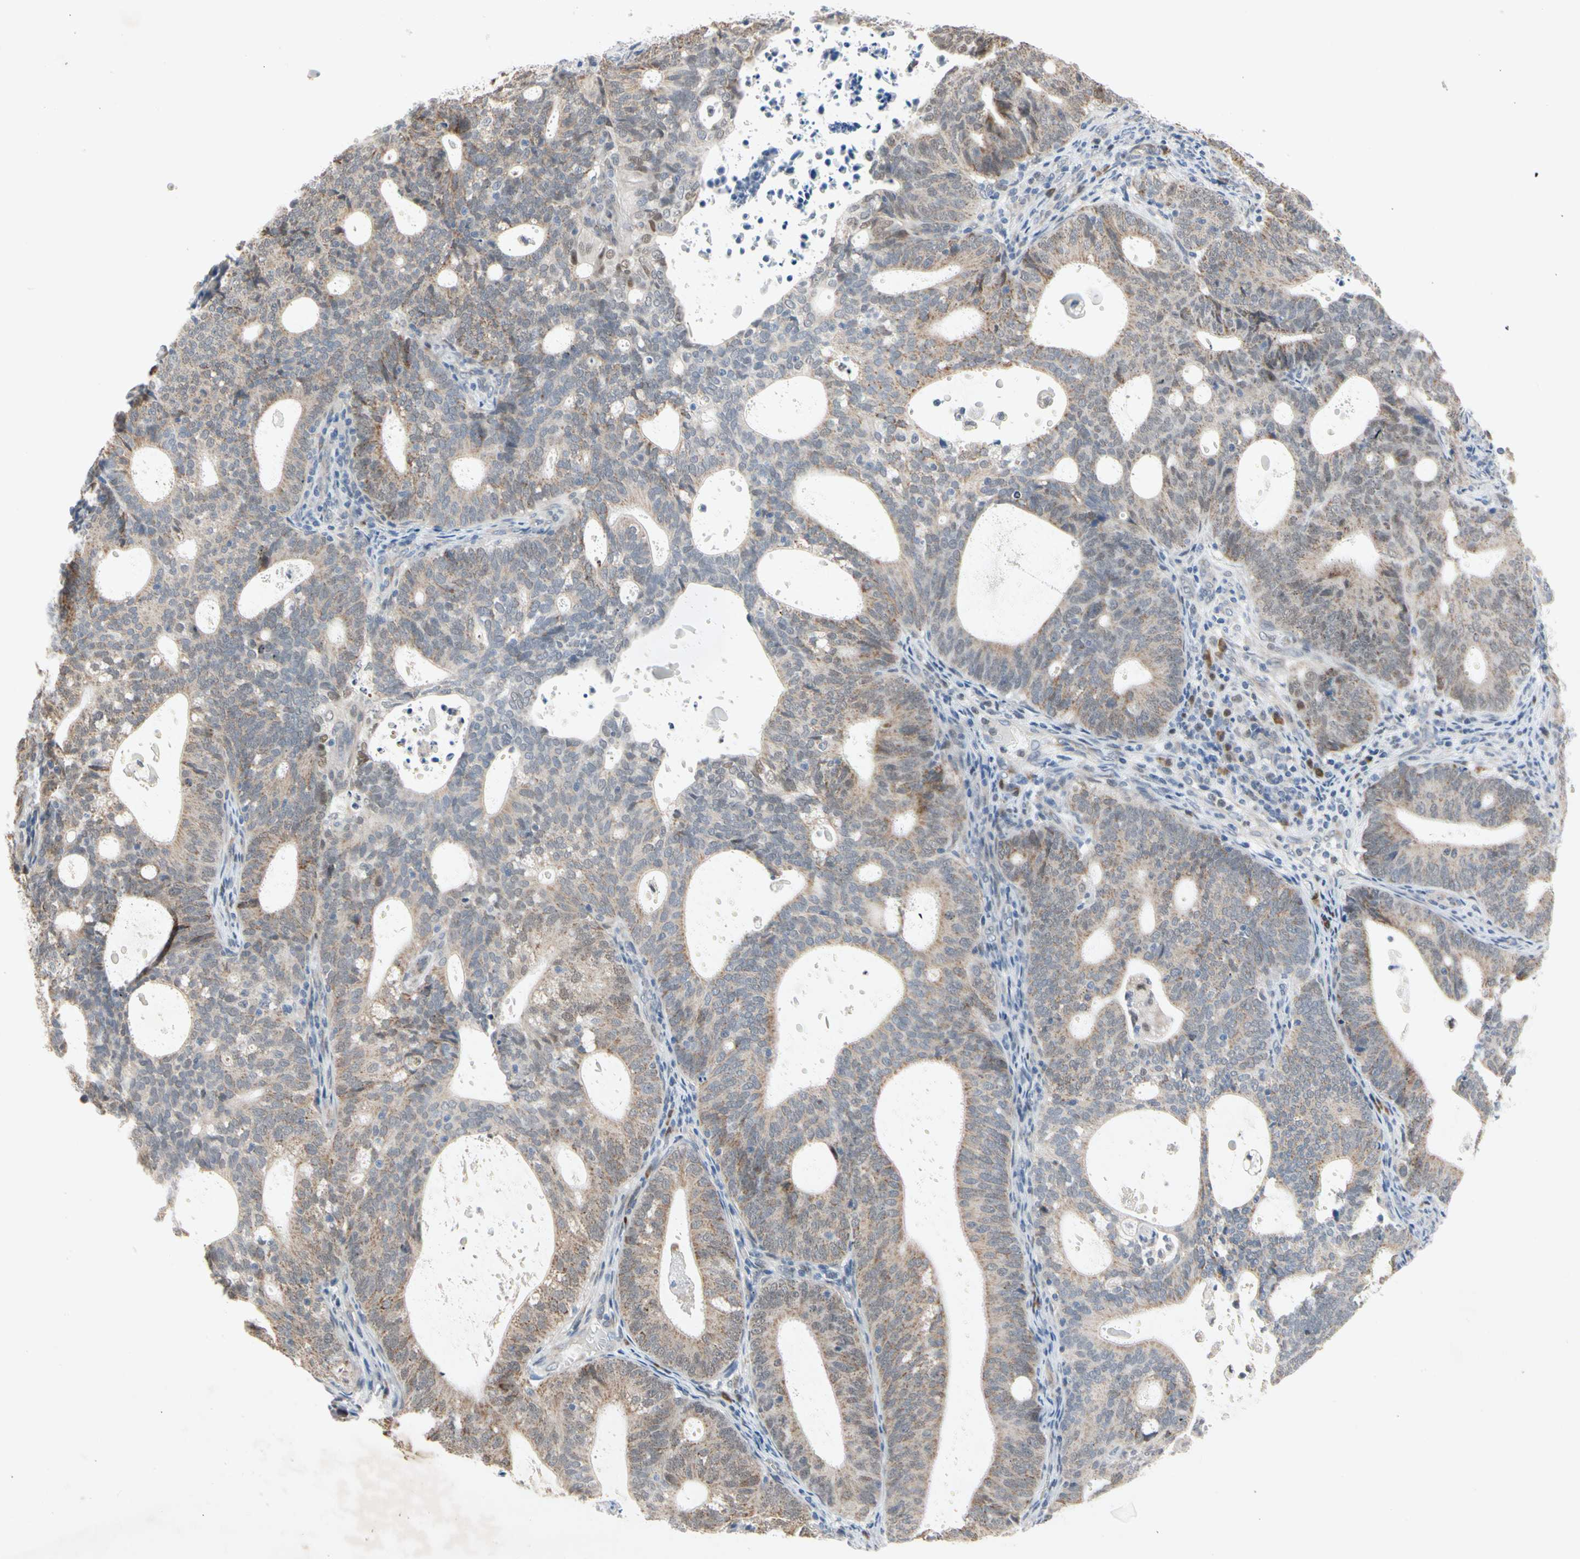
{"staining": {"intensity": "moderate", "quantity": ">75%", "location": "cytoplasmic/membranous,nuclear"}, "tissue": "endometrial cancer", "cell_type": "Tumor cells", "image_type": "cancer", "snomed": [{"axis": "morphology", "description": "Adenocarcinoma, NOS"}, {"axis": "topography", "description": "Uterus"}], "caption": "Tumor cells reveal moderate cytoplasmic/membranous and nuclear positivity in about >75% of cells in adenocarcinoma (endometrial). Immunohistochemistry stains the protein of interest in brown and the nuclei are stained blue.", "gene": "MARK1", "patient": {"sex": "female", "age": 83}}